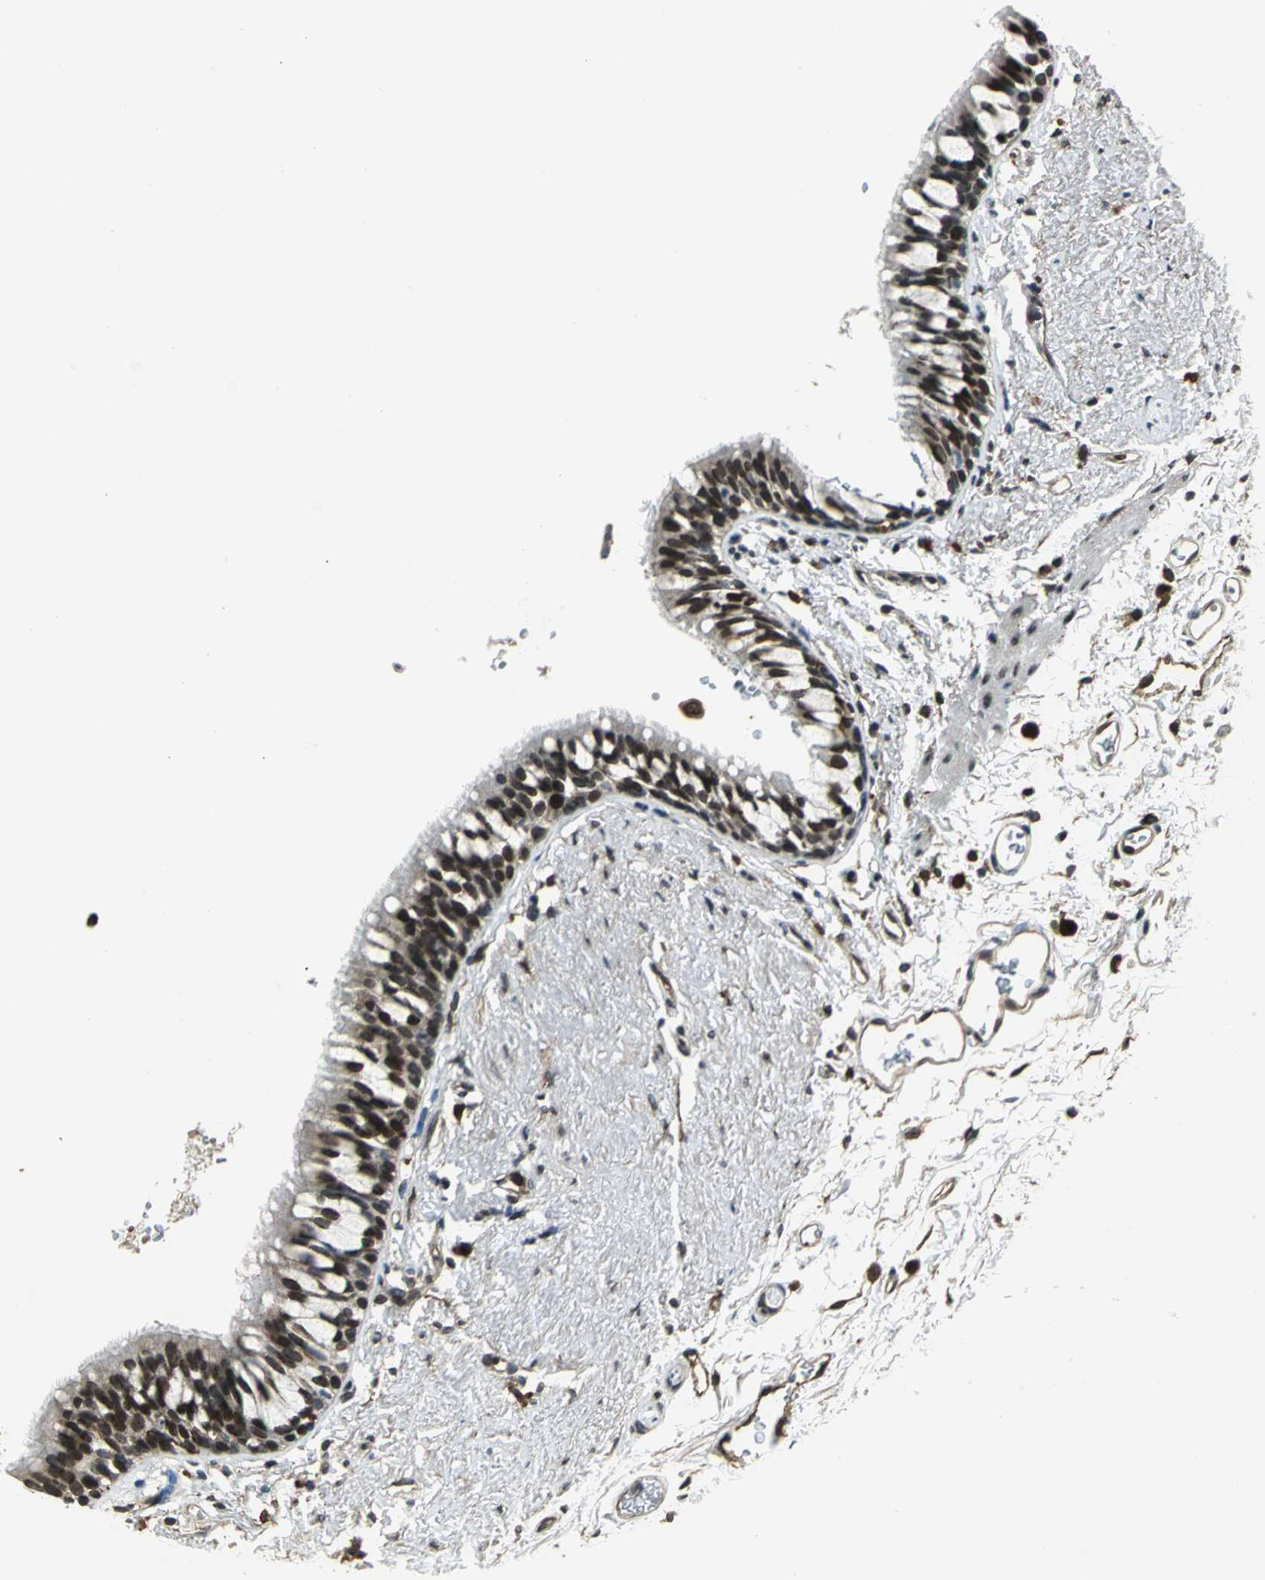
{"staining": {"intensity": "strong", "quantity": ">75%", "location": "nuclear"}, "tissue": "bronchus", "cell_type": "Respiratory epithelial cells", "image_type": "normal", "snomed": [{"axis": "morphology", "description": "Normal tissue, NOS"}, {"axis": "topography", "description": "Bronchus"}], "caption": "Bronchus stained for a protein reveals strong nuclear positivity in respiratory epithelial cells.", "gene": "BRIP1", "patient": {"sex": "female", "age": 73}}